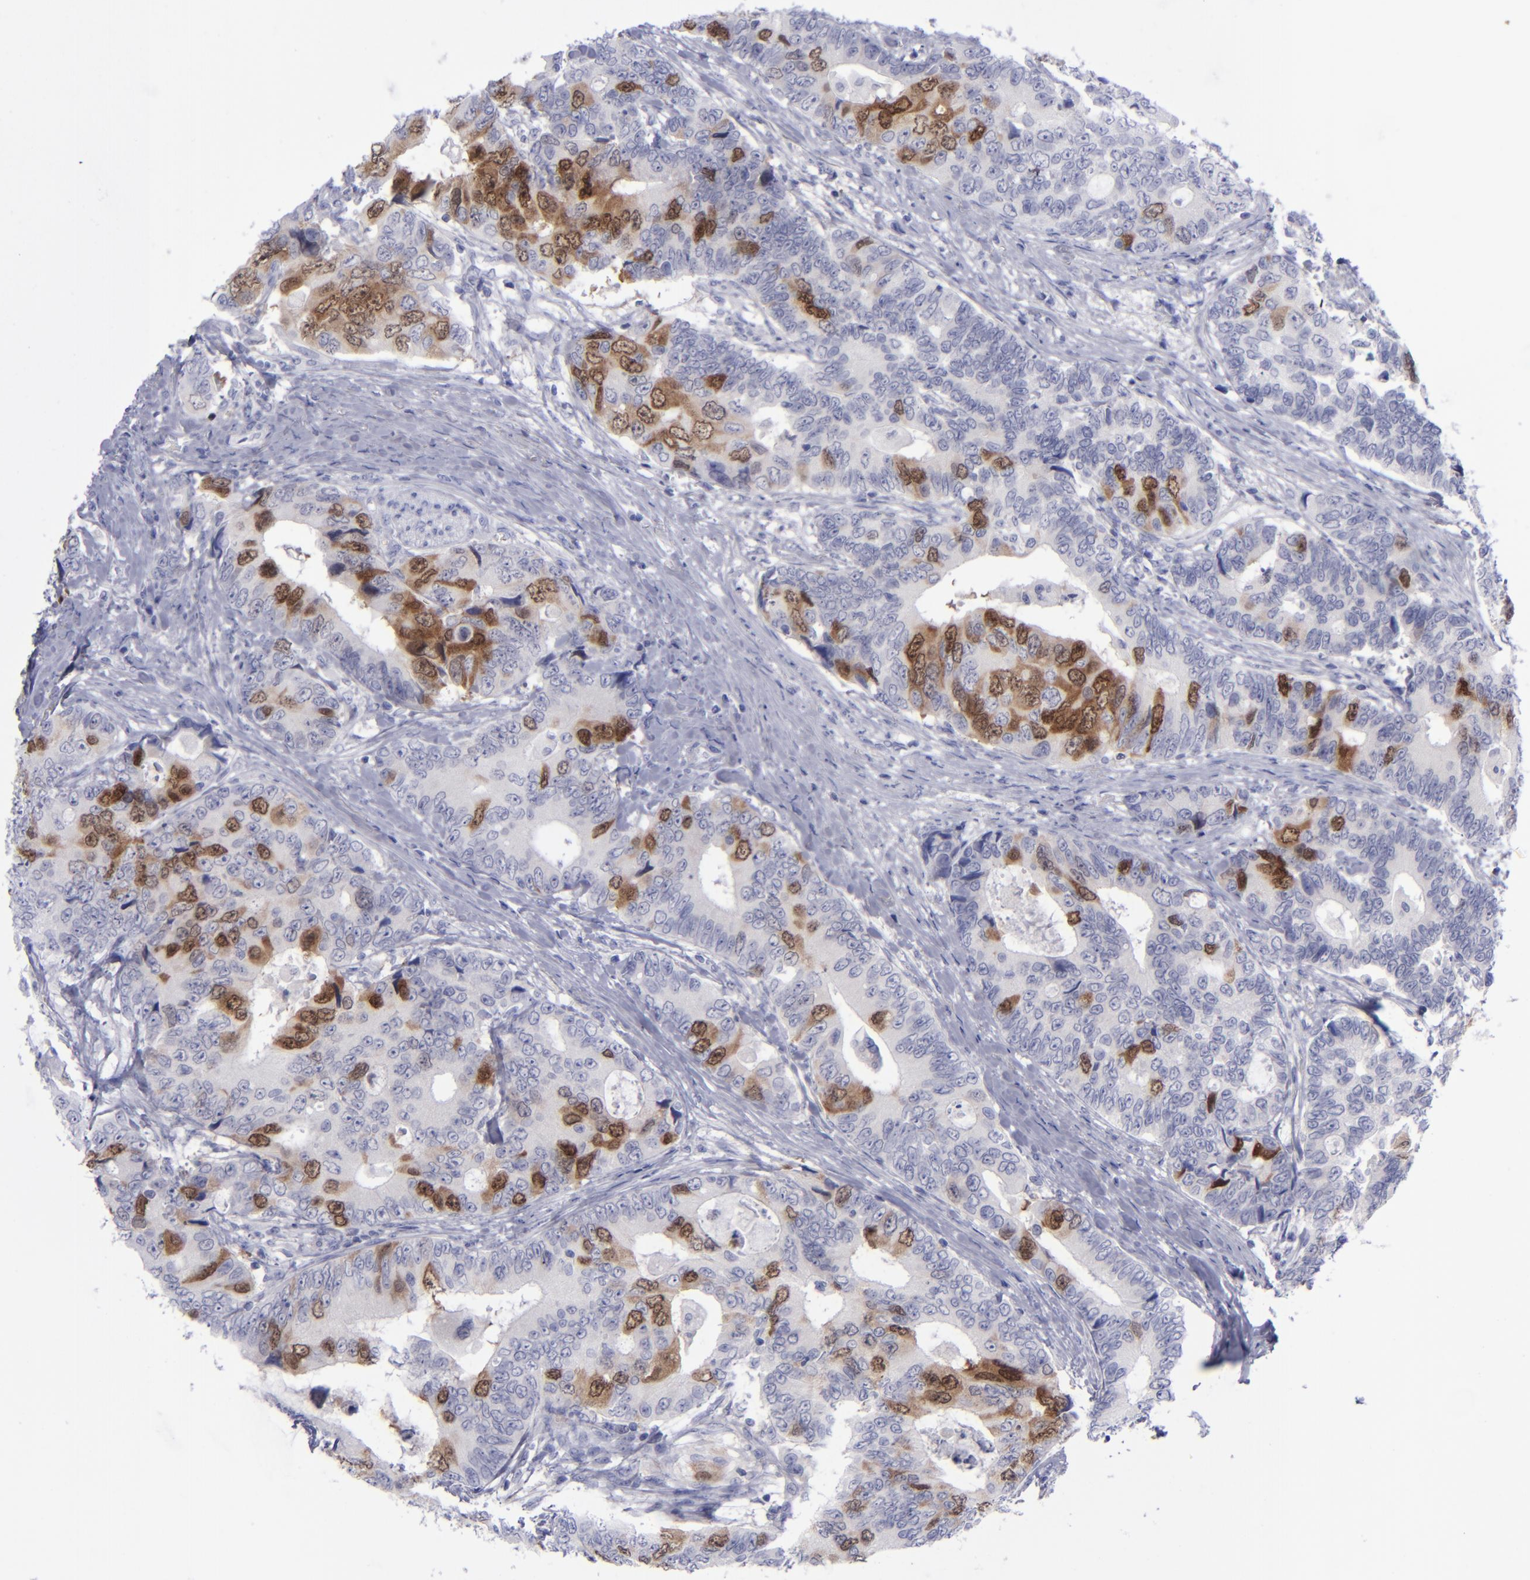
{"staining": {"intensity": "strong", "quantity": "25%-75%", "location": "cytoplasmic/membranous"}, "tissue": "colorectal cancer", "cell_type": "Tumor cells", "image_type": "cancer", "snomed": [{"axis": "morphology", "description": "Adenocarcinoma, NOS"}, {"axis": "topography", "description": "Rectum"}], "caption": "Human colorectal cancer (adenocarcinoma) stained with a protein marker reveals strong staining in tumor cells.", "gene": "AURKA", "patient": {"sex": "female", "age": 67}}